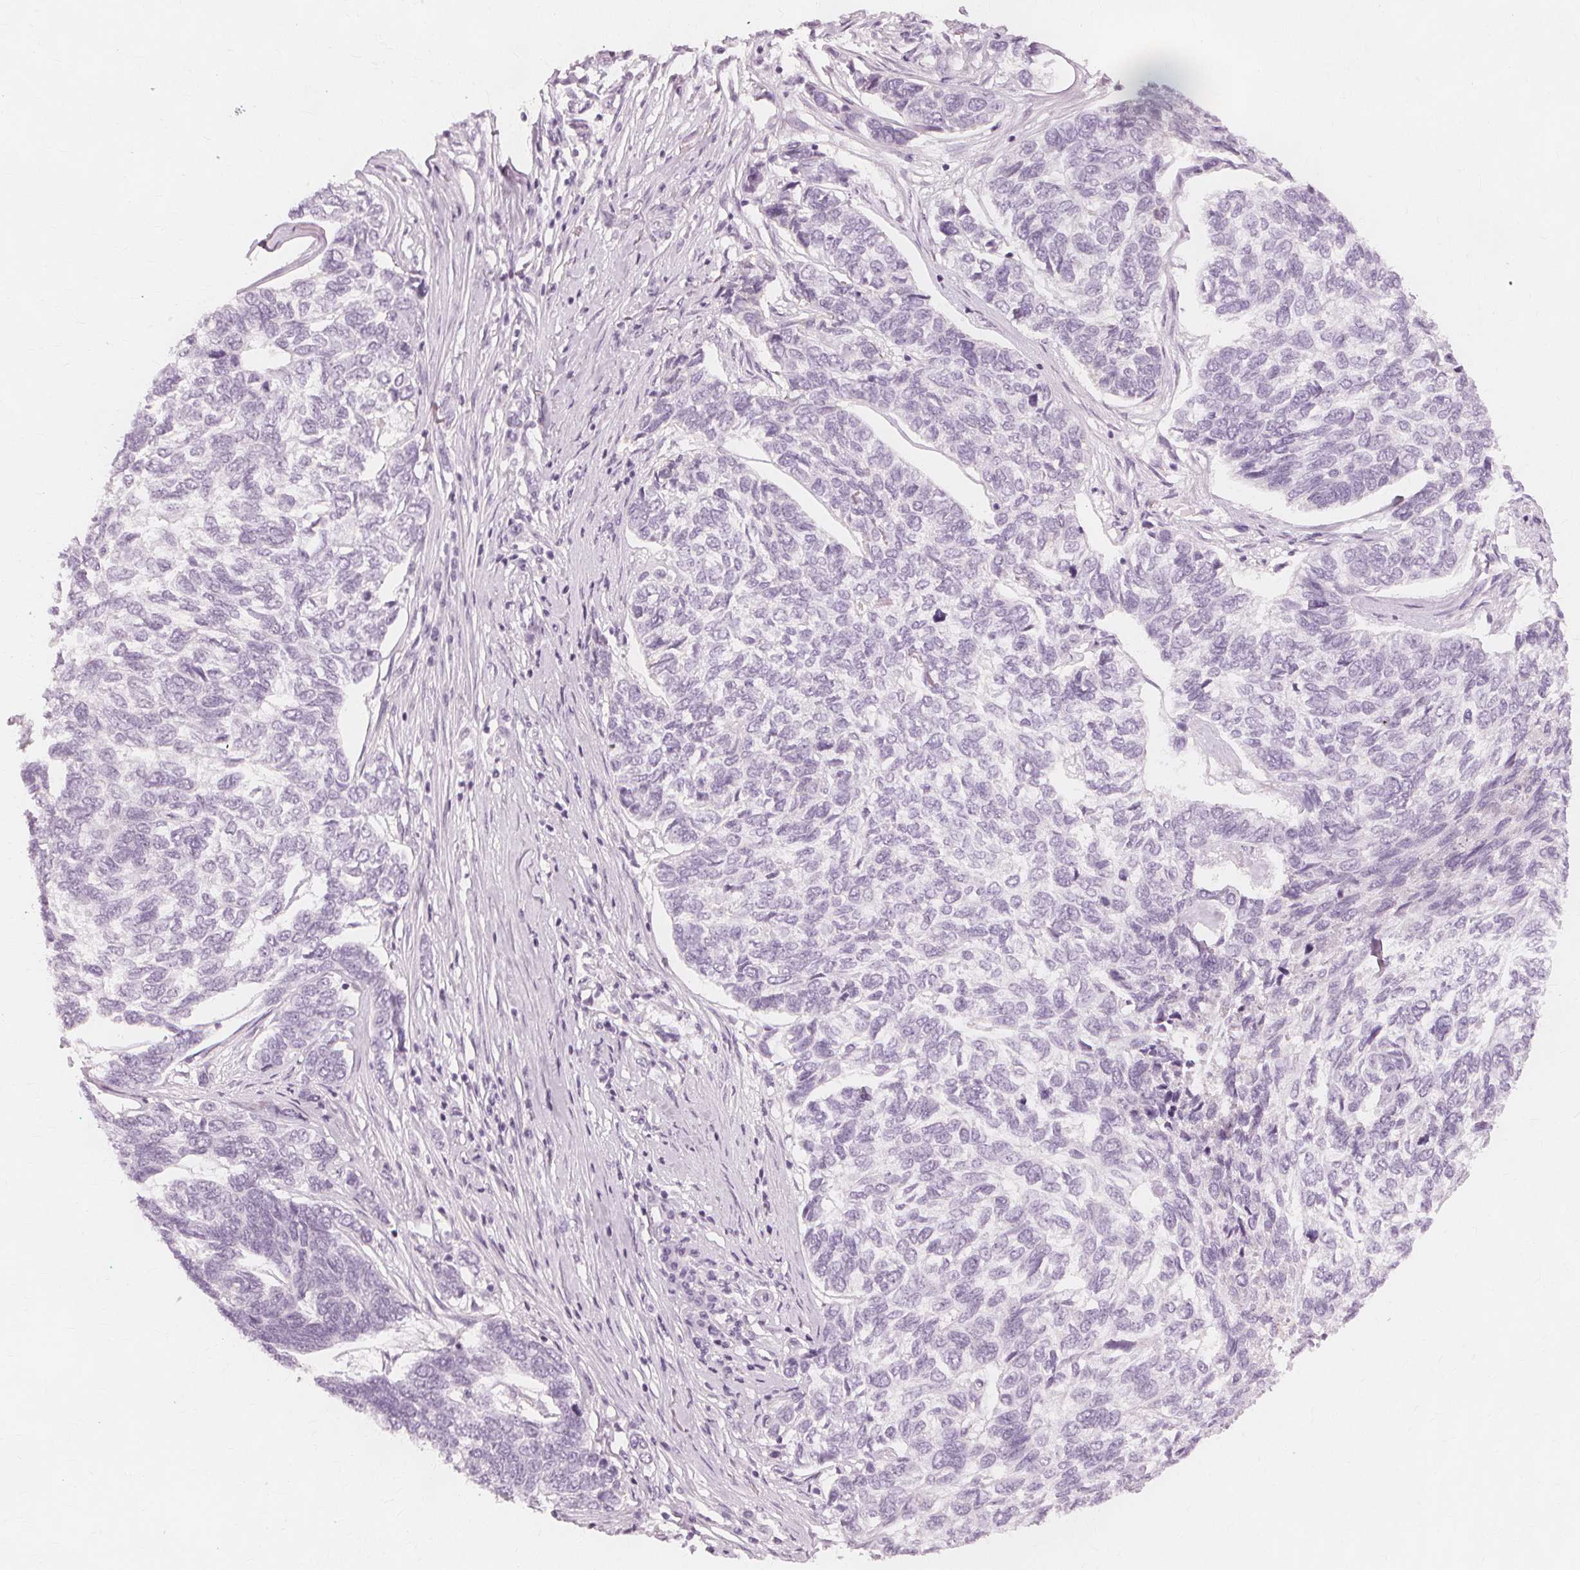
{"staining": {"intensity": "negative", "quantity": "none", "location": "none"}, "tissue": "skin cancer", "cell_type": "Tumor cells", "image_type": "cancer", "snomed": [{"axis": "morphology", "description": "Basal cell carcinoma"}, {"axis": "topography", "description": "Skin"}], "caption": "Tumor cells show no significant protein expression in skin cancer (basal cell carcinoma).", "gene": "TFF1", "patient": {"sex": "female", "age": 65}}